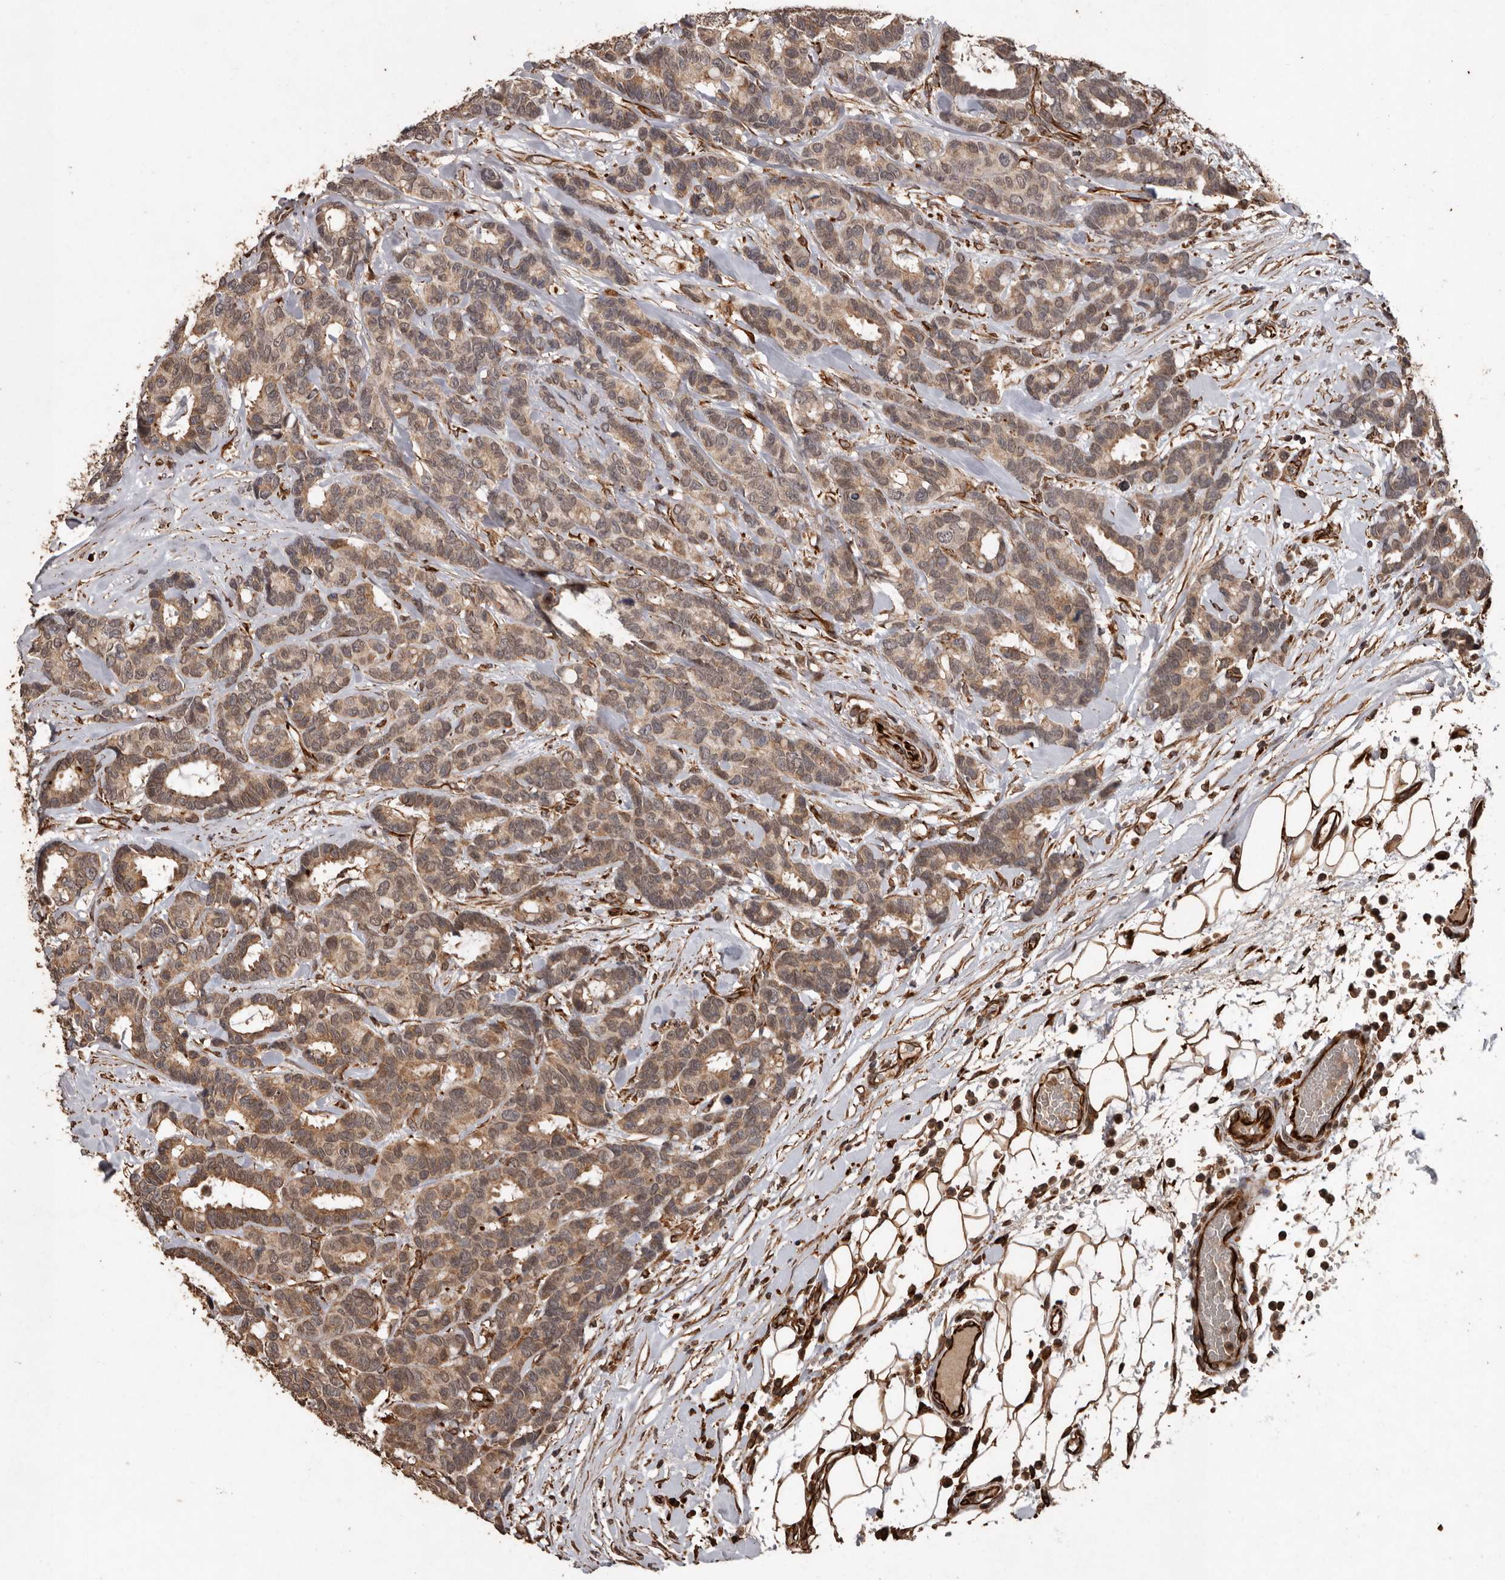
{"staining": {"intensity": "weak", "quantity": ">75%", "location": "cytoplasmic/membranous,nuclear"}, "tissue": "breast cancer", "cell_type": "Tumor cells", "image_type": "cancer", "snomed": [{"axis": "morphology", "description": "Duct carcinoma"}, {"axis": "topography", "description": "Breast"}], "caption": "DAB (3,3'-diaminobenzidine) immunohistochemical staining of human breast cancer exhibits weak cytoplasmic/membranous and nuclear protein positivity in approximately >75% of tumor cells.", "gene": "BRAT1", "patient": {"sex": "female", "age": 87}}